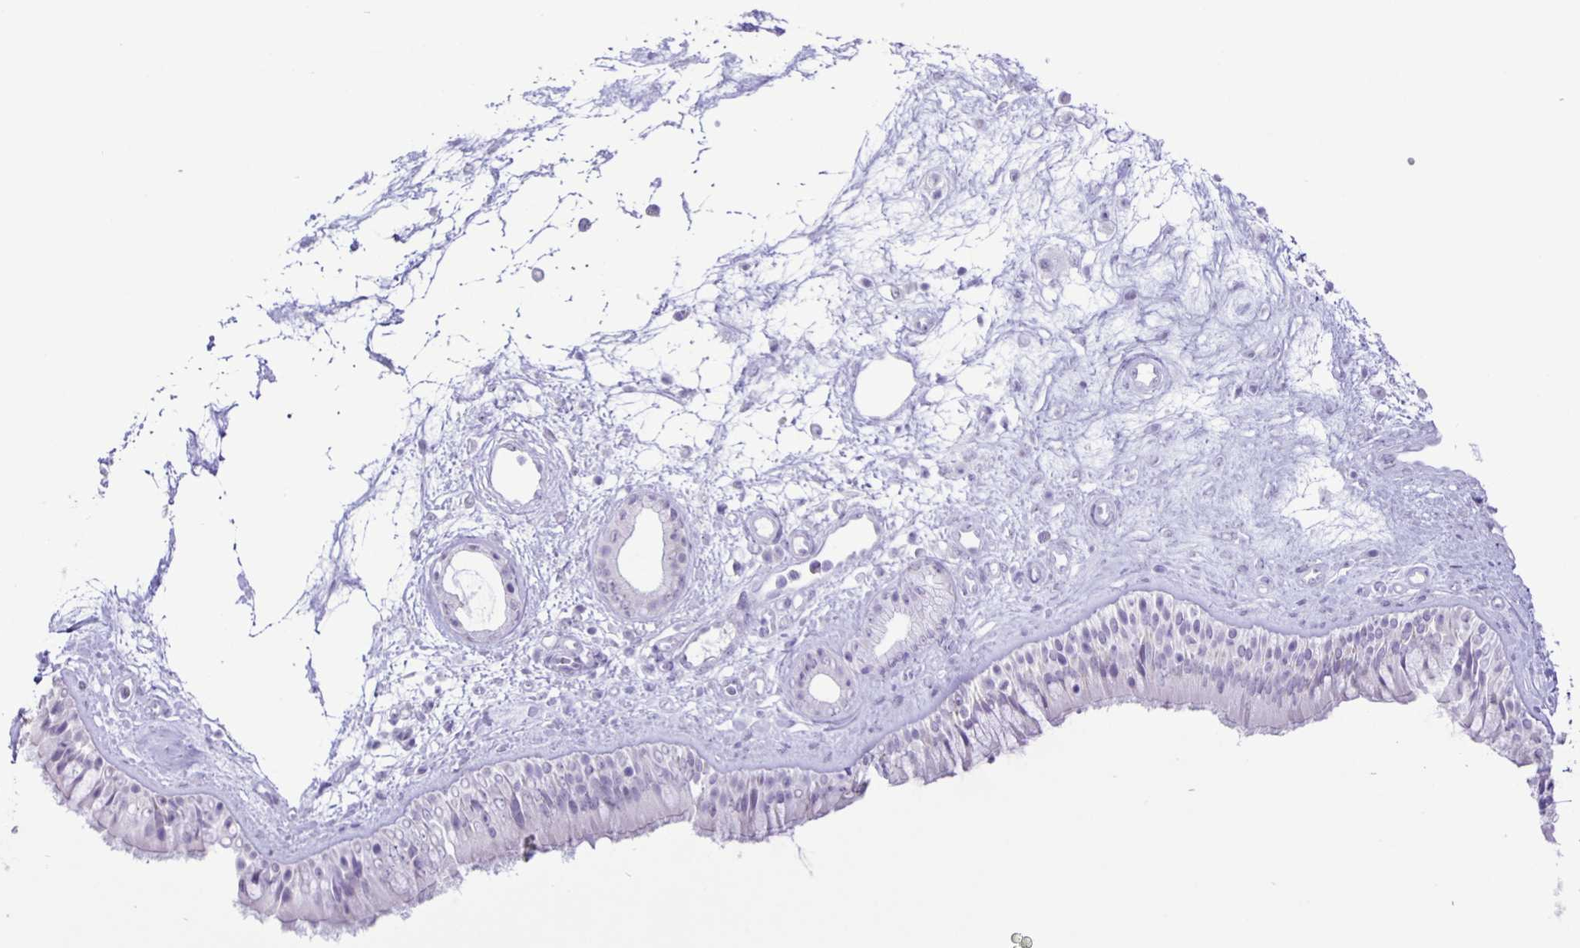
{"staining": {"intensity": "negative", "quantity": "none", "location": "none"}, "tissue": "nasopharynx", "cell_type": "Respiratory epithelial cells", "image_type": "normal", "snomed": [{"axis": "morphology", "description": "Normal tissue, NOS"}, {"axis": "topography", "description": "Nasopharynx"}], "caption": "The image displays no significant positivity in respiratory epithelial cells of nasopharynx. (IHC, brightfield microscopy, high magnification).", "gene": "EZHIP", "patient": {"sex": "female", "age": 70}}